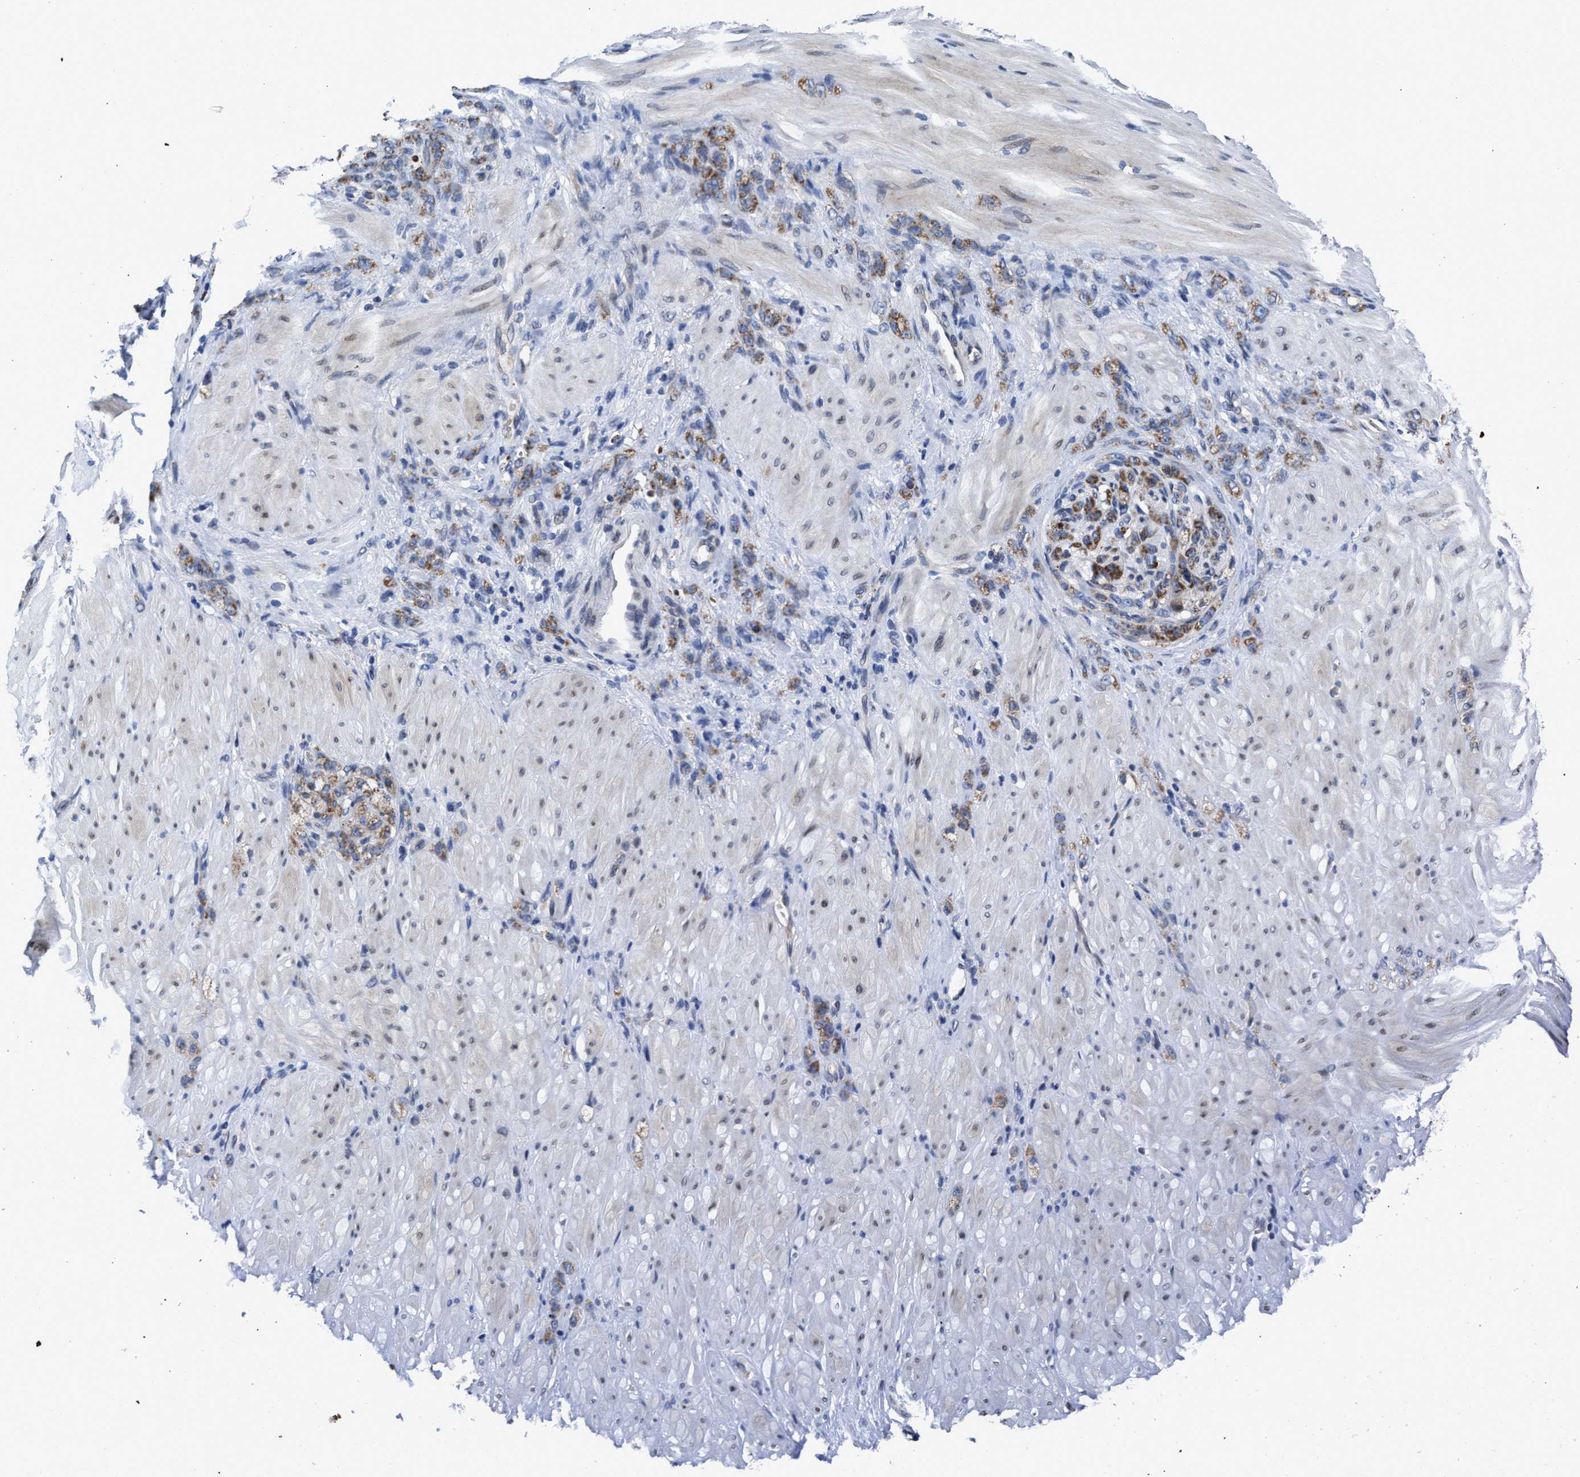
{"staining": {"intensity": "moderate", "quantity": ">75%", "location": "cytoplasmic/membranous"}, "tissue": "stomach cancer", "cell_type": "Tumor cells", "image_type": "cancer", "snomed": [{"axis": "morphology", "description": "Normal tissue, NOS"}, {"axis": "morphology", "description": "Adenocarcinoma, NOS"}, {"axis": "topography", "description": "Stomach"}], "caption": "There is medium levels of moderate cytoplasmic/membranous expression in tumor cells of stomach cancer, as demonstrated by immunohistochemical staining (brown color).", "gene": "CACNA1D", "patient": {"sex": "male", "age": 82}}